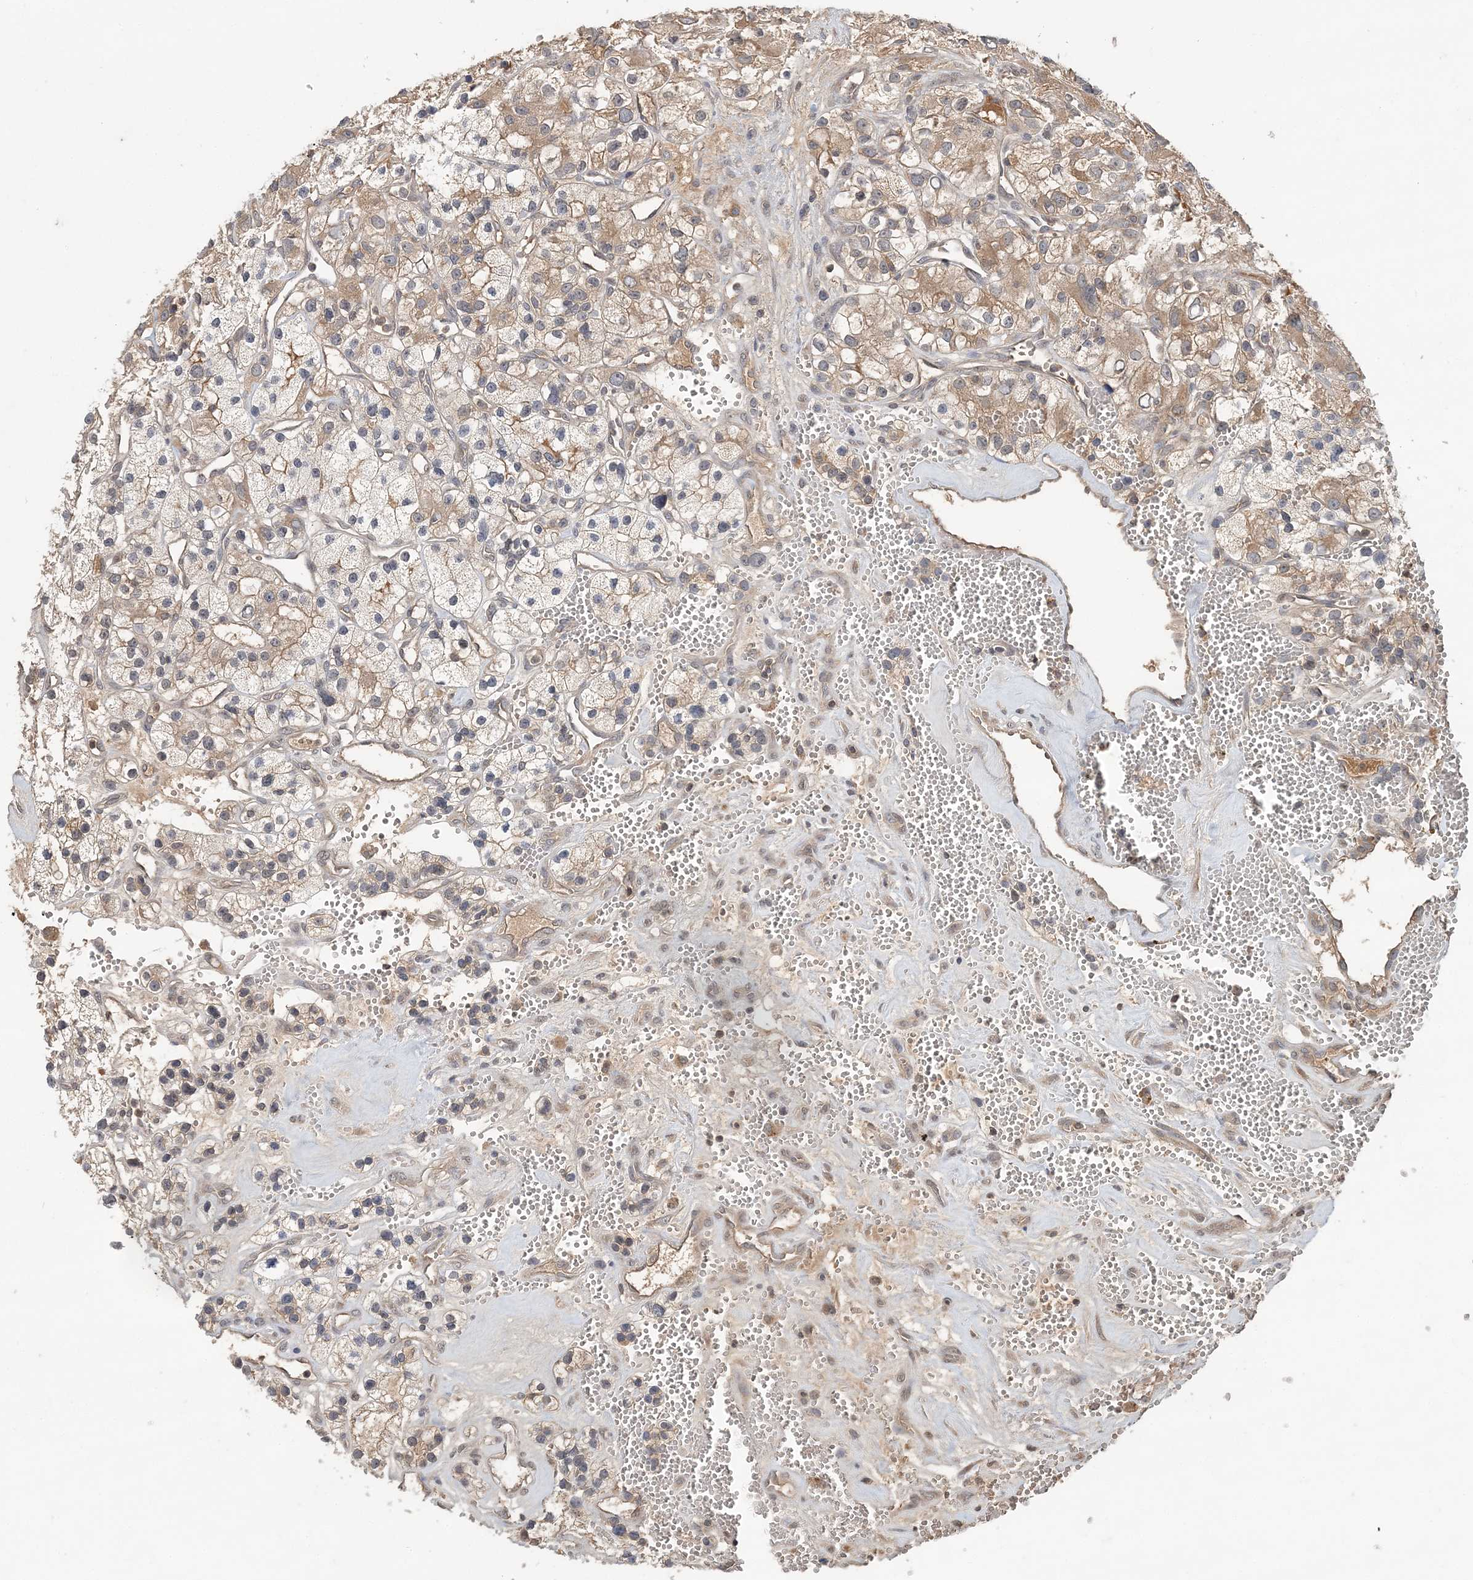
{"staining": {"intensity": "weak", "quantity": "25%-75%", "location": "cytoplasmic/membranous"}, "tissue": "renal cancer", "cell_type": "Tumor cells", "image_type": "cancer", "snomed": [{"axis": "morphology", "description": "Adenocarcinoma, NOS"}, {"axis": "topography", "description": "Kidney"}], "caption": "Human renal adenocarcinoma stained with a protein marker reveals weak staining in tumor cells.", "gene": "SYCP3", "patient": {"sex": "female", "age": 57}}